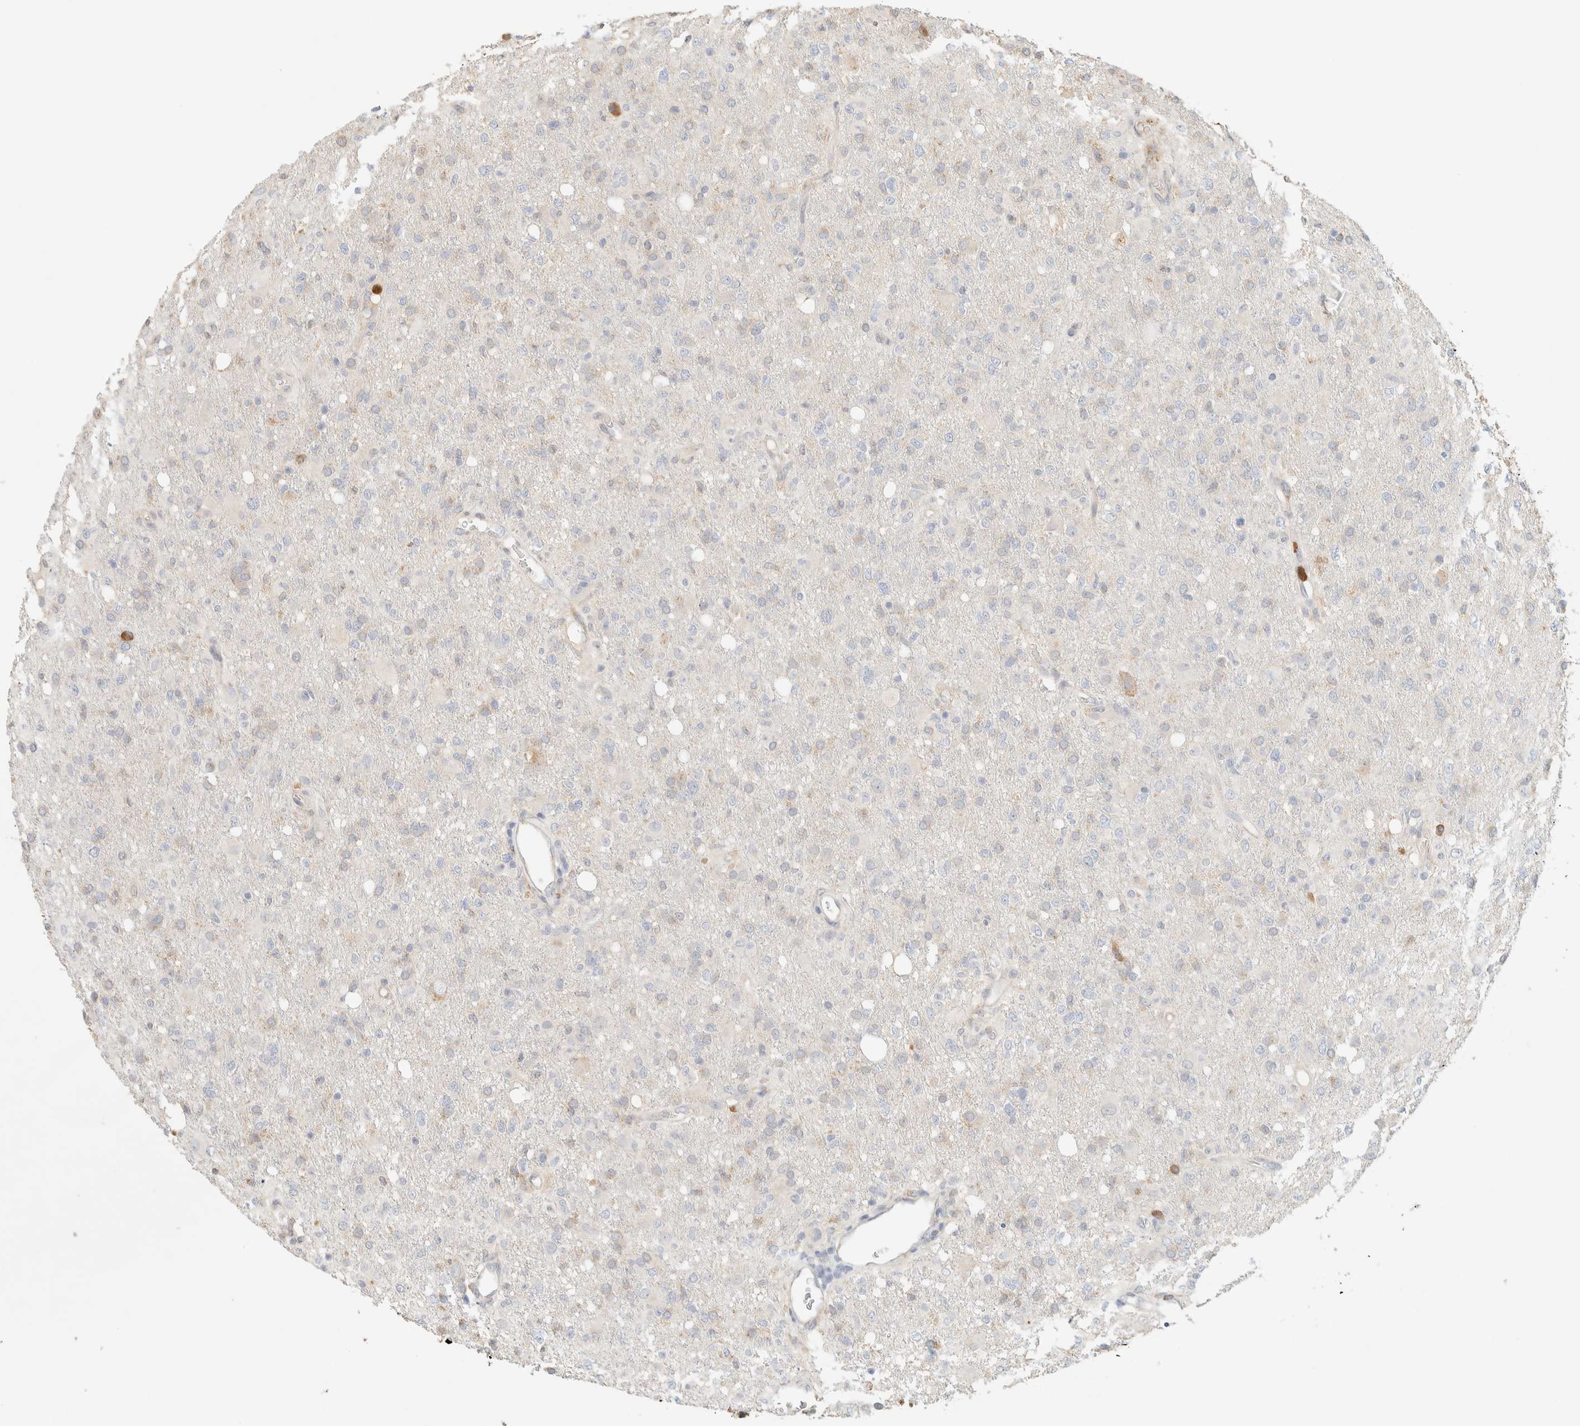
{"staining": {"intensity": "weak", "quantity": "<25%", "location": "cytoplasmic/membranous"}, "tissue": "glioma", "cell_type": "Tumor cells", "image_type": "cancer", "snomed": [{"axis": "morphology", "description": "Glioma, malignant, High grade"}, {"axis": "topography", "description": "Brain"}], "caption": "Malignant high-grade glioma was stained to show a protein in brown. There is no significant staining in tumor cells. Brightfield microscopy of IHC stained with DAB (3,3'-diaminobenzidine) (brown) and hematoxylin (blue), captured at high magnification.", "gene": "TTC3", "patient": {"sex": "female", "age": 57}}